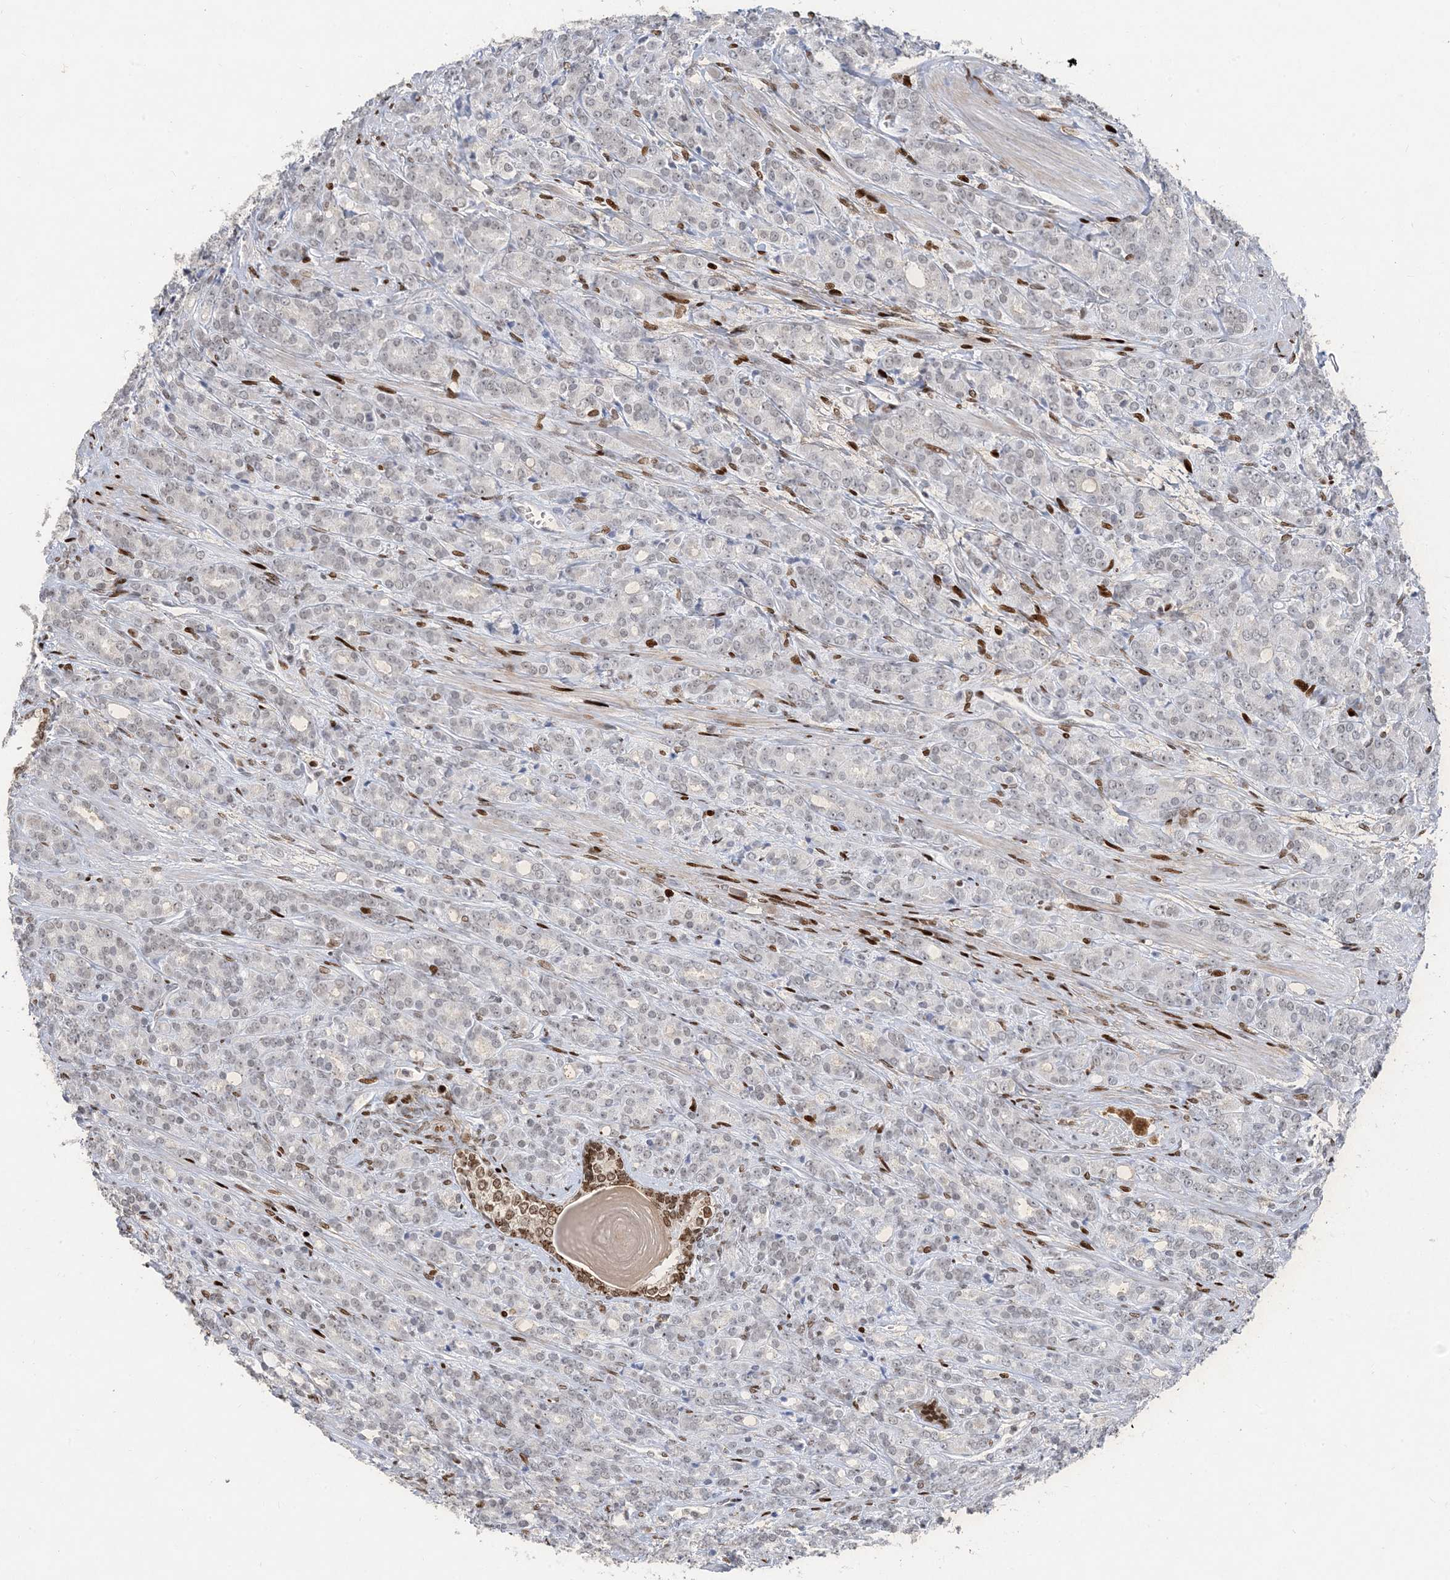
{"staining": {"intensity": "negative", "quantity": "none", "location": "none"}, "tissue": "prostate cancer", "cell_type": "Tumor cells", "image_type": "cancer", "snomed": [{"axis": "morphology", "description": "Adenocarcinoma, High grade"}, {"axis": "topography", "description": "Prostate"}], "caption": "High magnification brightfield microscopy of prostate adenocarcinoma (high-grade) stained with DAB (3,3'-diaminobenzidine) (brown) and counterstained with hematoxylin (blue): tumor cells show no significant expression.", "gene": "SLC25A53", "patient": {"sex": "male", "age": 62}}